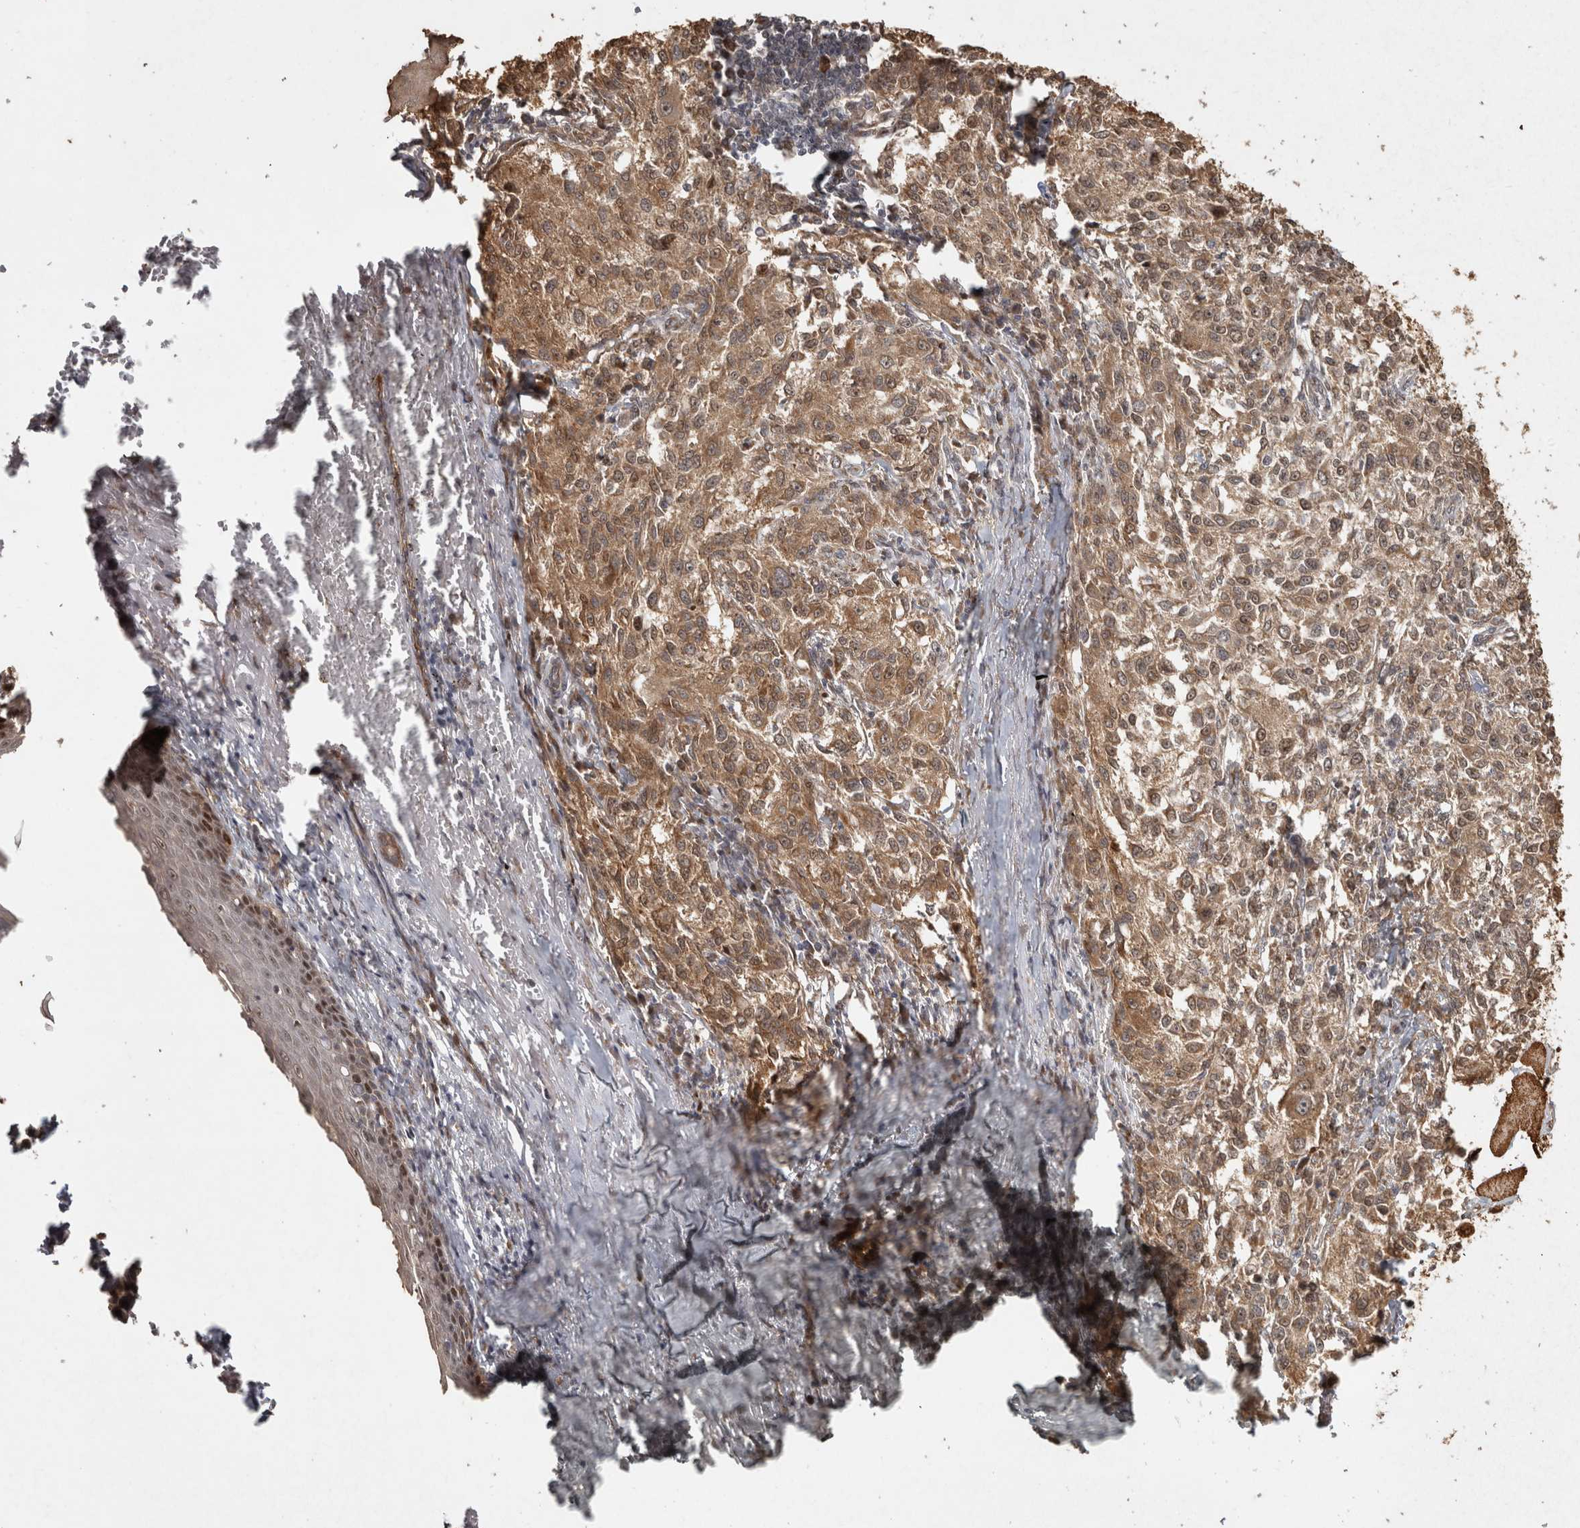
{"staining": {"intensity": "moderate", "quantity": ">75%", "location": "cytoplasmic/membranous"}, "tissue": "melanoma", "cell_type": "Tumor cells", "image_type": "cancer", "snomed": [{"axis": "morphology", "description": "Necrosis, NOS"}, {"axis": "morphology", "description": "Malignant melanoma, NOS"}, {"axis": "topography", "description": "Skin"}], "caption": "The micrograph shows staining of malignant melanoma, revealing moderate cytoplasmic/membranous protein staining (brown color) within tumor cells.", "gene": "CAMSAP2", "patient": {"sex": "female", "age": 87}}